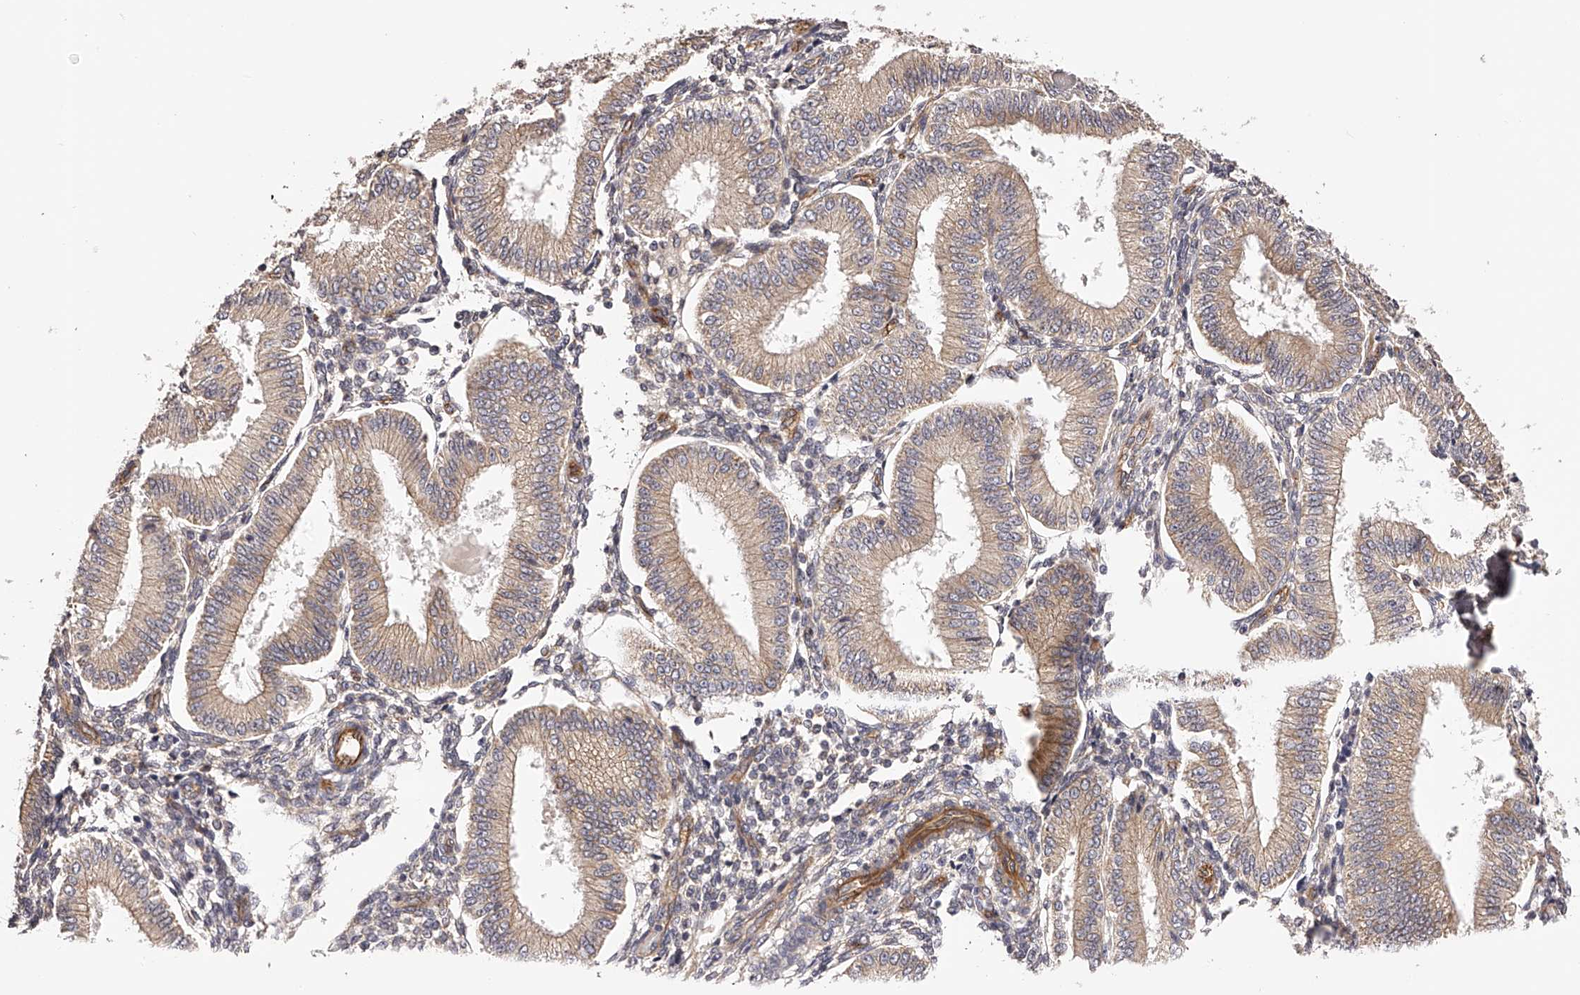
{"staining": {"intensity": "weak", "quantity": "25%-75%", "location": "cytoplasmic/membranous"}, "tissue": "endometrium", "cell_type": "Cells in endometrial stroma", "image_type": "normal", "snomed": [{"axis": "morphology", "description": "Normal tissue, NOS"}, {"axis": "topography", "description": "Endometrium"}], "caption": "A photomicrograph of human endometrium stained for a protein displays weak cytoplasmic/membranous brown staining in cells in endometrial stroma. (Stains: DAB (3,3'-diaminobenzidine) in brown, nuclei in blue, Microscopy: brightfield microscopy at high magnification).", "gene": "LTV1", "patient": {"sex": "female", "age": 39}}